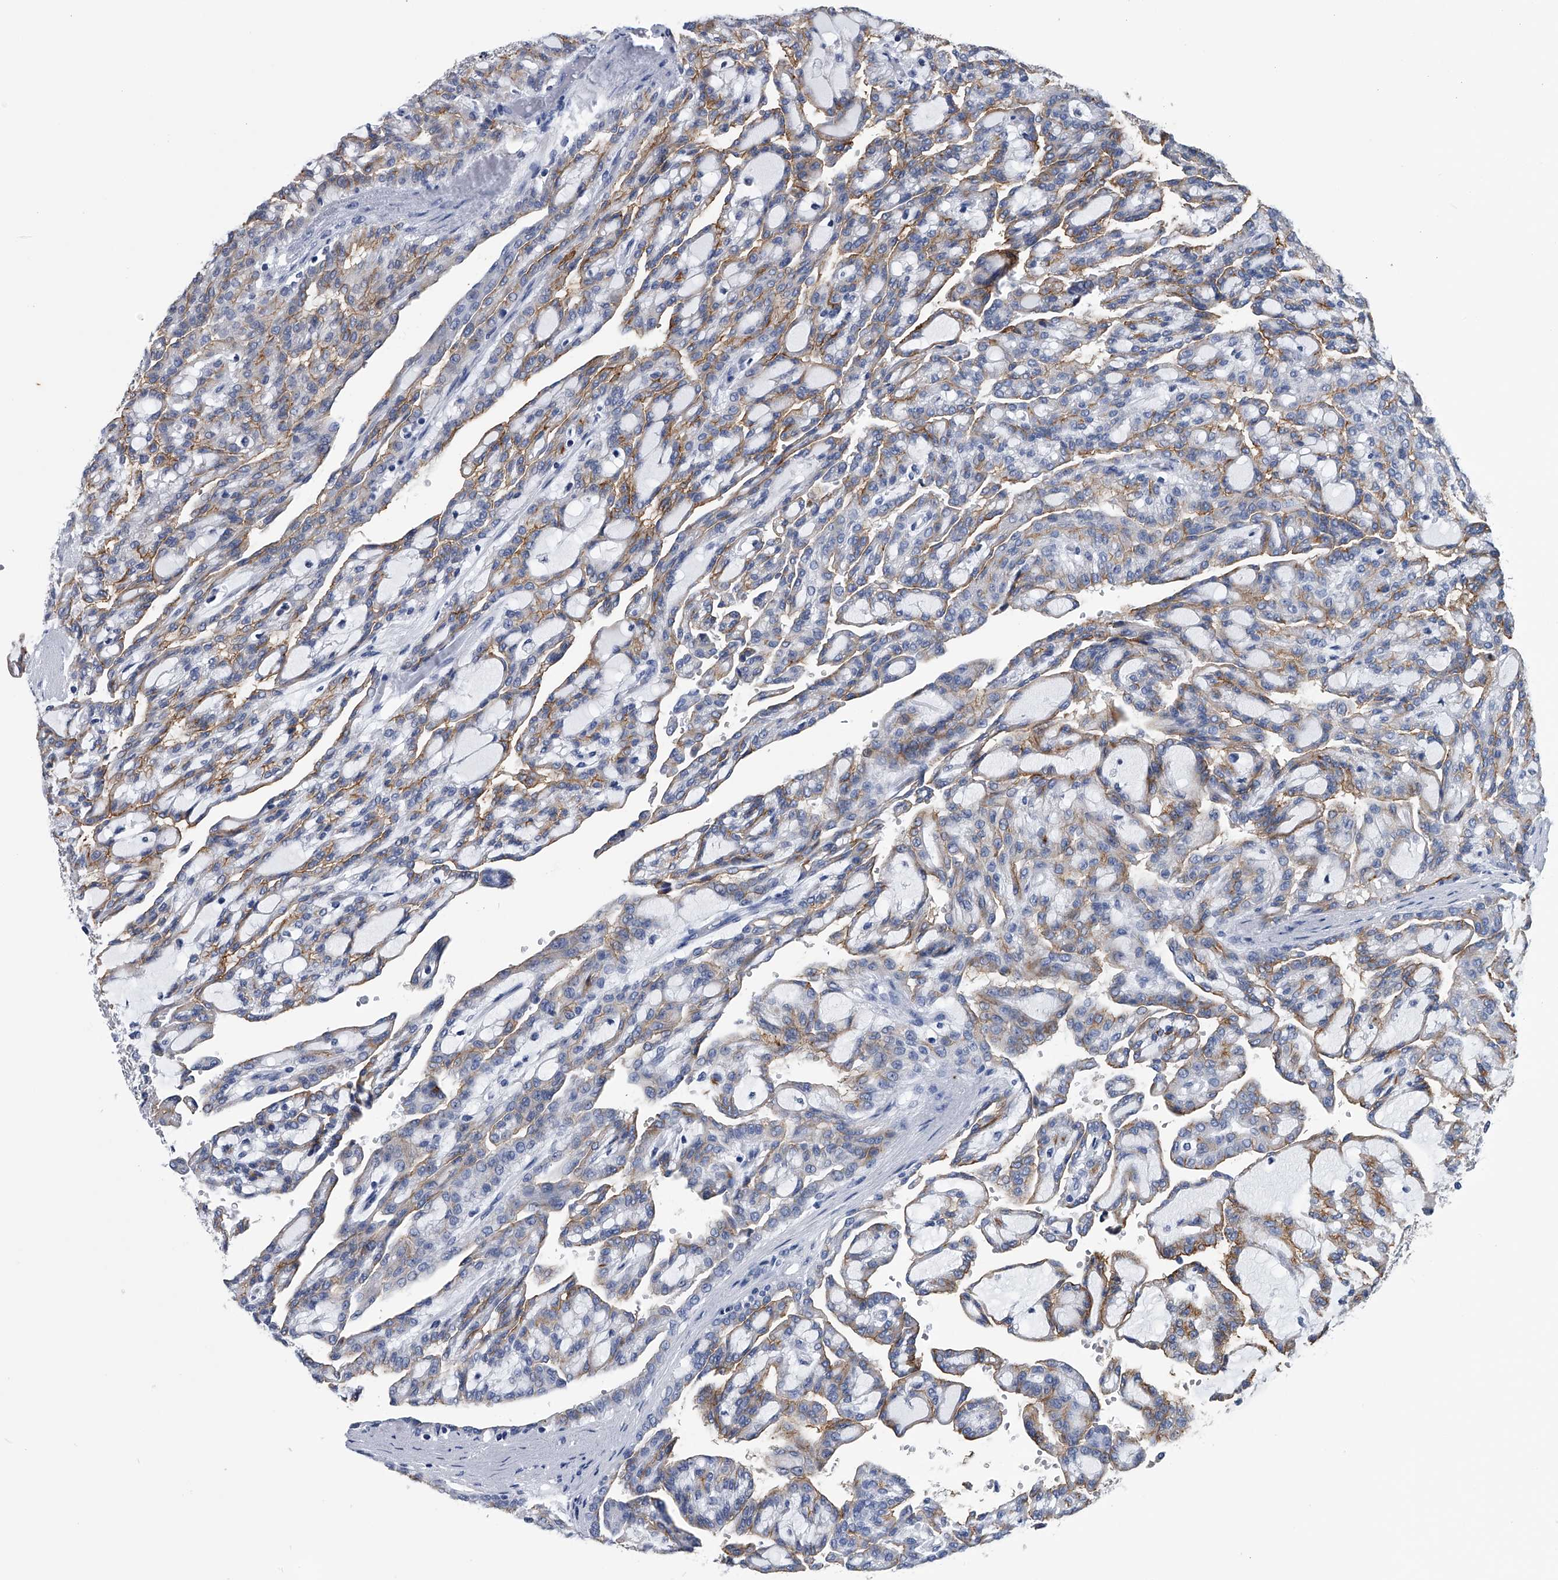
{"staining": {"intensity": "moderate", "quantity": "25%-75%", "location": "cytoplasmic/membranous"}, "tissue": "renal cancer", "cell_type": "Tumor cells", "image_type": "cancer", "snomed": [{"axis": "morphology", "description": "Adenocarcinoma, NOS"}, {"axis": "topography", "description": "Kidney"}], "caption": "Human renal cancer (adenocarcinoma) stained for a protein (brown) demonstrates moderate cytoplasmic/membranous positive positivity in approximately 25%-75% of tumor cells.", "gene": "PDXK", "patient": {"sex": "male", "age": 63}}